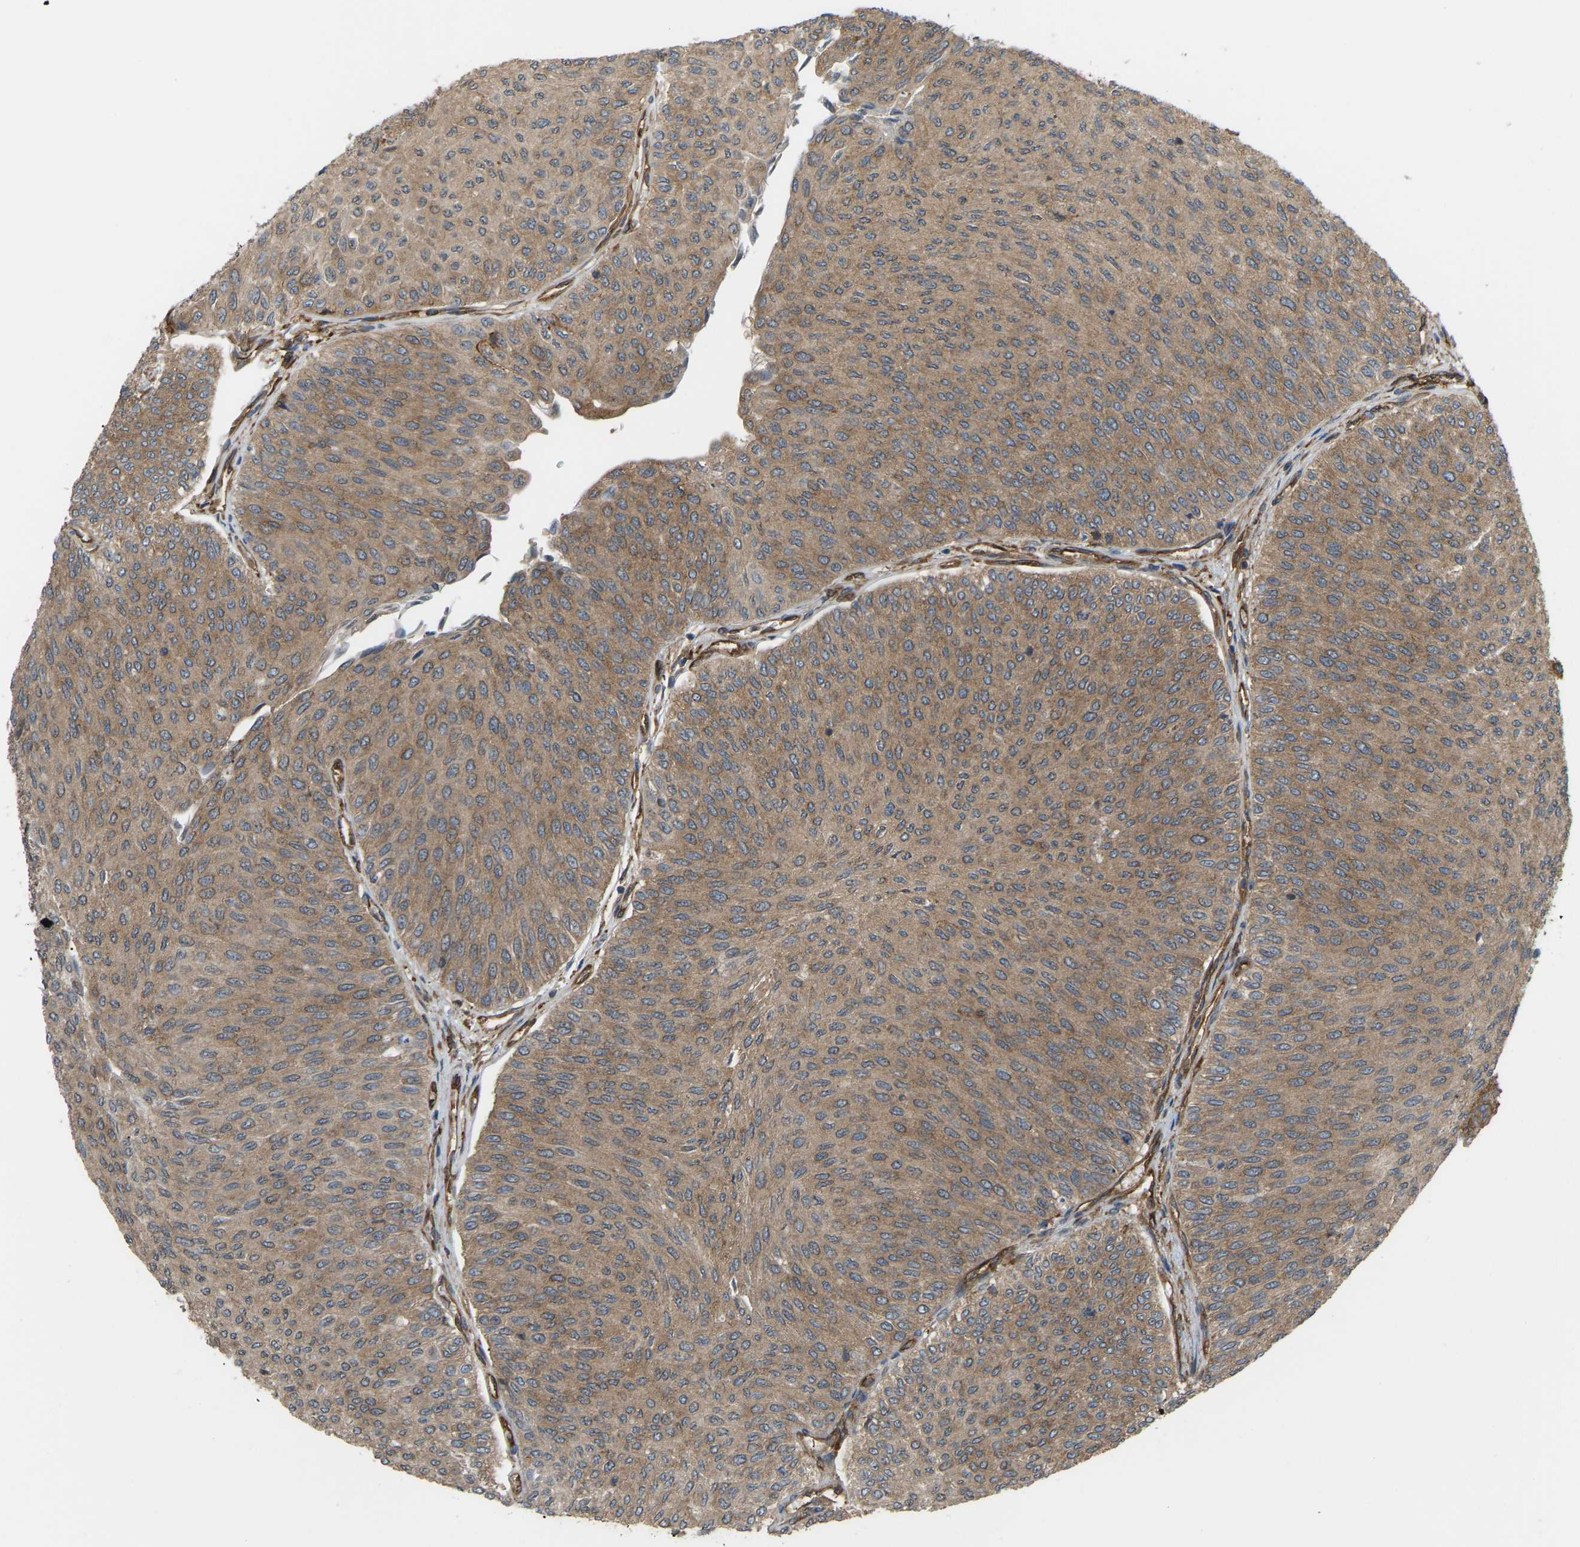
{"staining": {"intensity": "moderate", "quantity": ">75%", "location": "cytoplasmic/membranous"}, "tissue": "urothelial cancer", "cell_type": "Tumor cells", "image_type": "cancer", "snomed": [{"axis": "morphology", "description": "Urothelial carcinoma, Low grade"}, {"axis": "topography", "description": "Urinary bladder"}], "caption": "High-magnification brightfield microscopy of urothelial cancer stained with DAB (3,3'-diaminobenzidine) (brown) and counterstained with hematoxylin (blue). tumor cells exhibit moderate cytoplasmic/membranous positivity is identified in approximately>75% of cells.", "gene": "PICALM", "patient": {"sex": "male", "age": 78}}